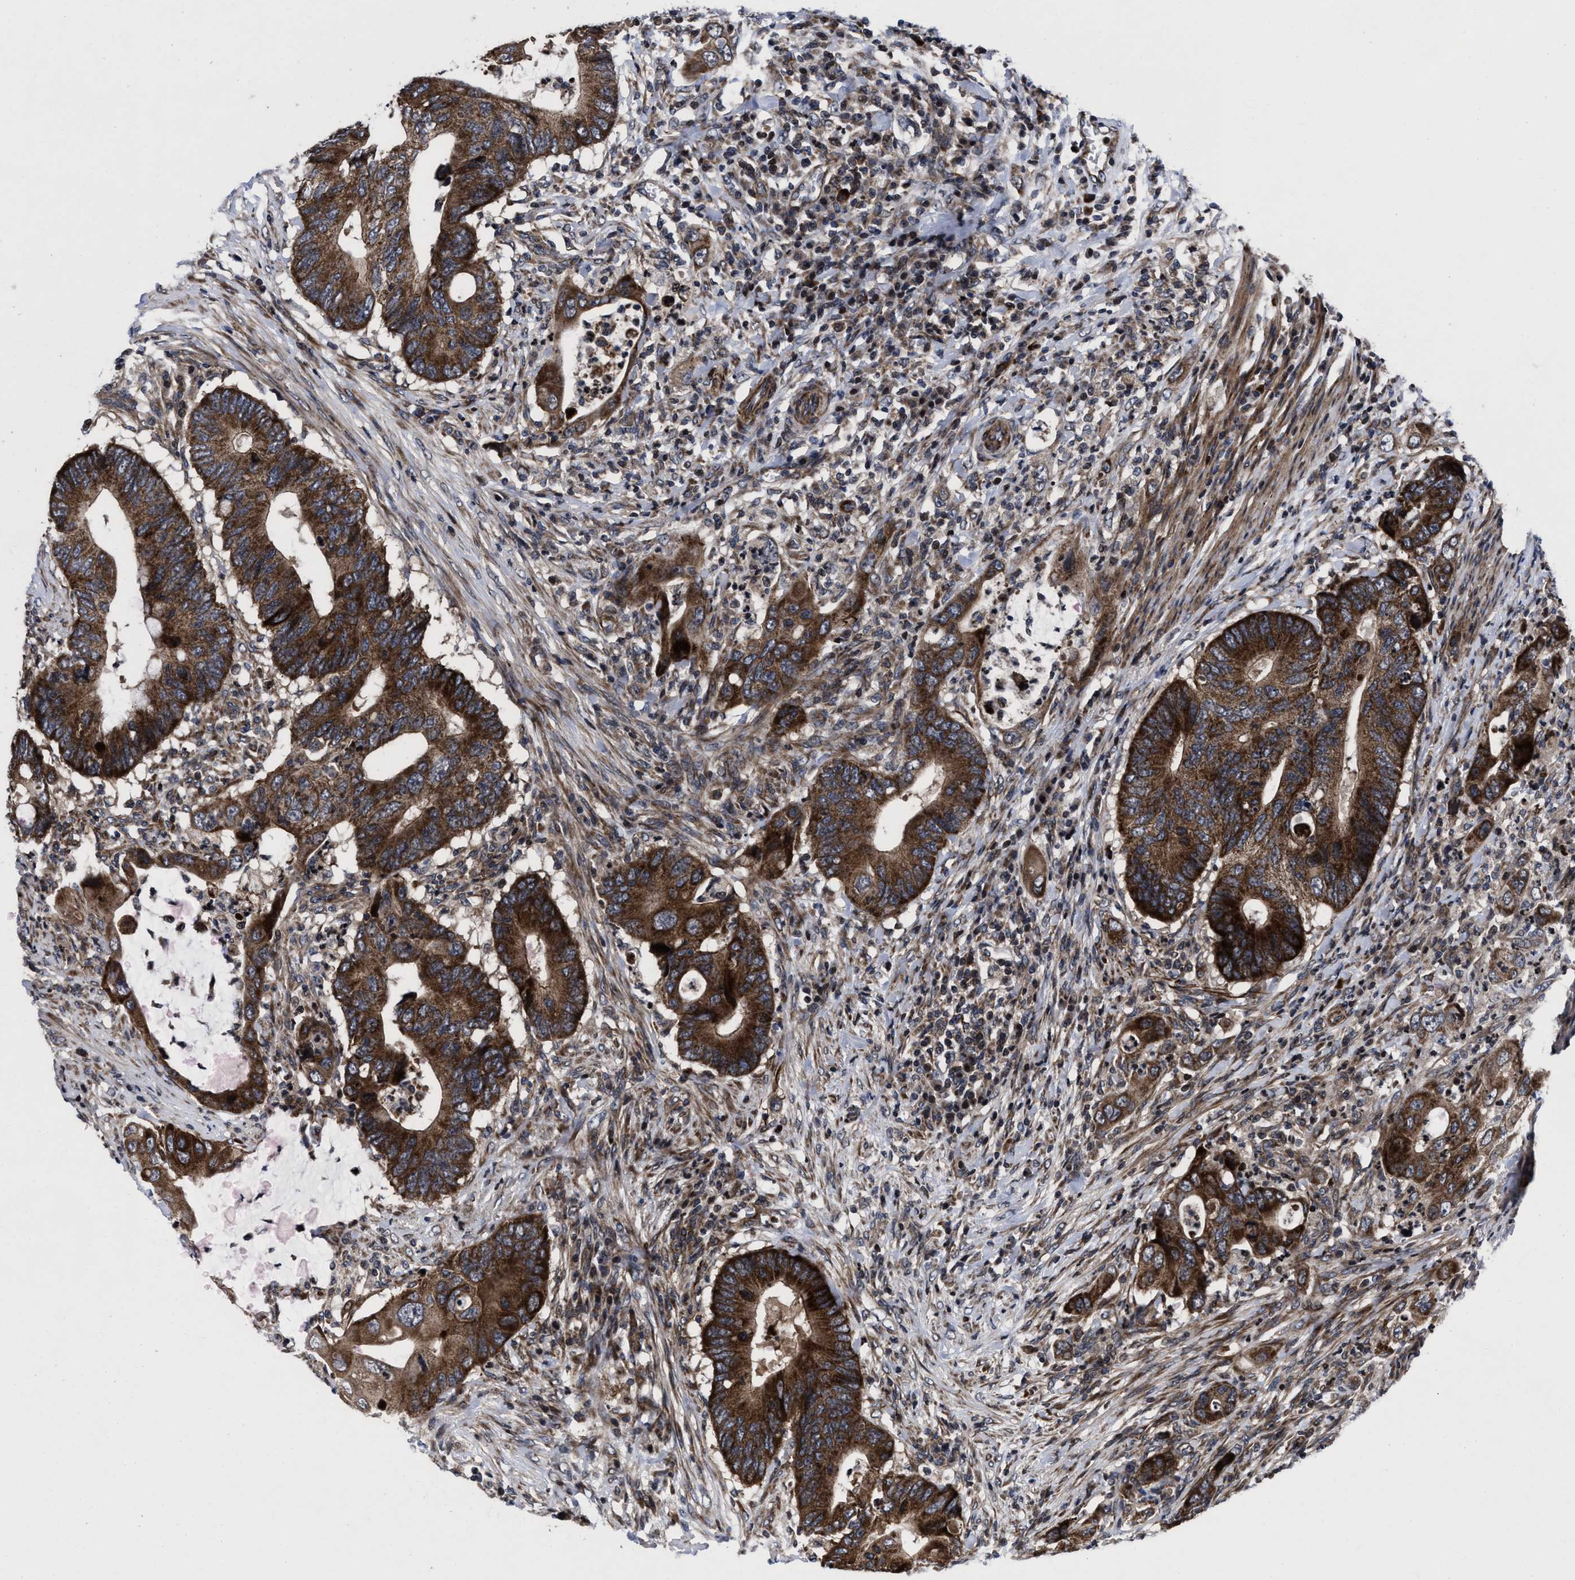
{"staining": {"intensity": "strong", "quantity": ">75%", "location": "cytoplasmic/membranous"}, "tissue": "colorectal cancer", "cell_type": "Tumor cells", "image_type": "cancer", "snomed": [{"axis": "morphology", "description": "Adenocarcinoma, NOS"}, {"axis": "topography", "description": "Colon"}], "caption": "Colorectal cancer (adenocarcinoma) was stained to show a protein in brown. There is high levels of strong cytoplasmic/membranous positivity in about >75% of tumor cells.", "gene": "MRPL50", "patient": {"sex": "male", "age": 71}}